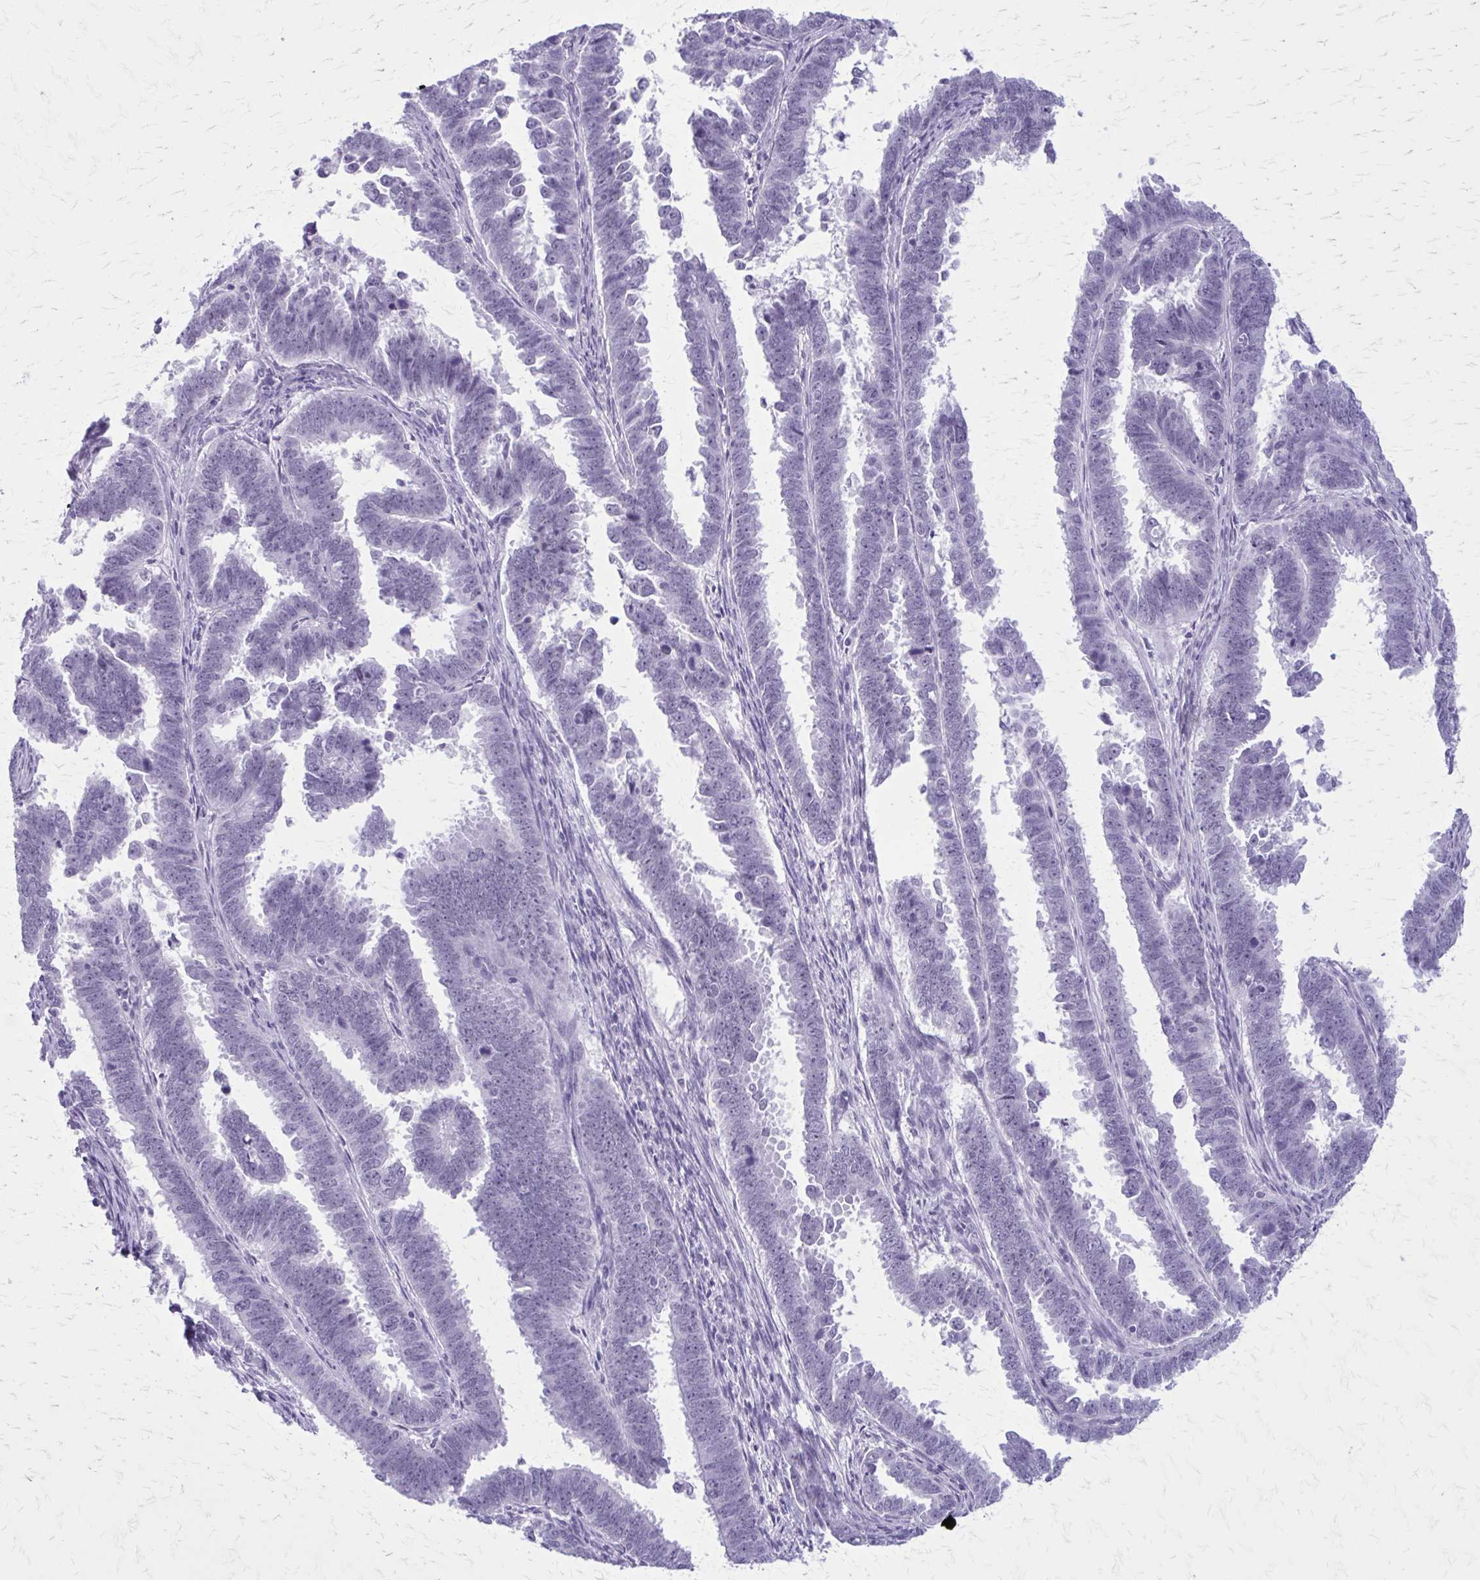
{"staining": {"intensity": "negative", "quantity": "none", "location": "none"}, "tissue": "endometrial cancer", "cell_type": "Tumor cells", "image_type": "cancer", "snomed": [{"axis": "morphology", "description": "Adenocarcinoma, NOS"}, {"axis": "topography", "description": "Endometrium"}], "caption": "This is an immunohistochemistry (IHC) photomicrograph of adenocarcinoma (endometrial). There is no positivity in tumor cells.", "gene": "GAD1", "patient": {"sex": "female", "age": 75}}